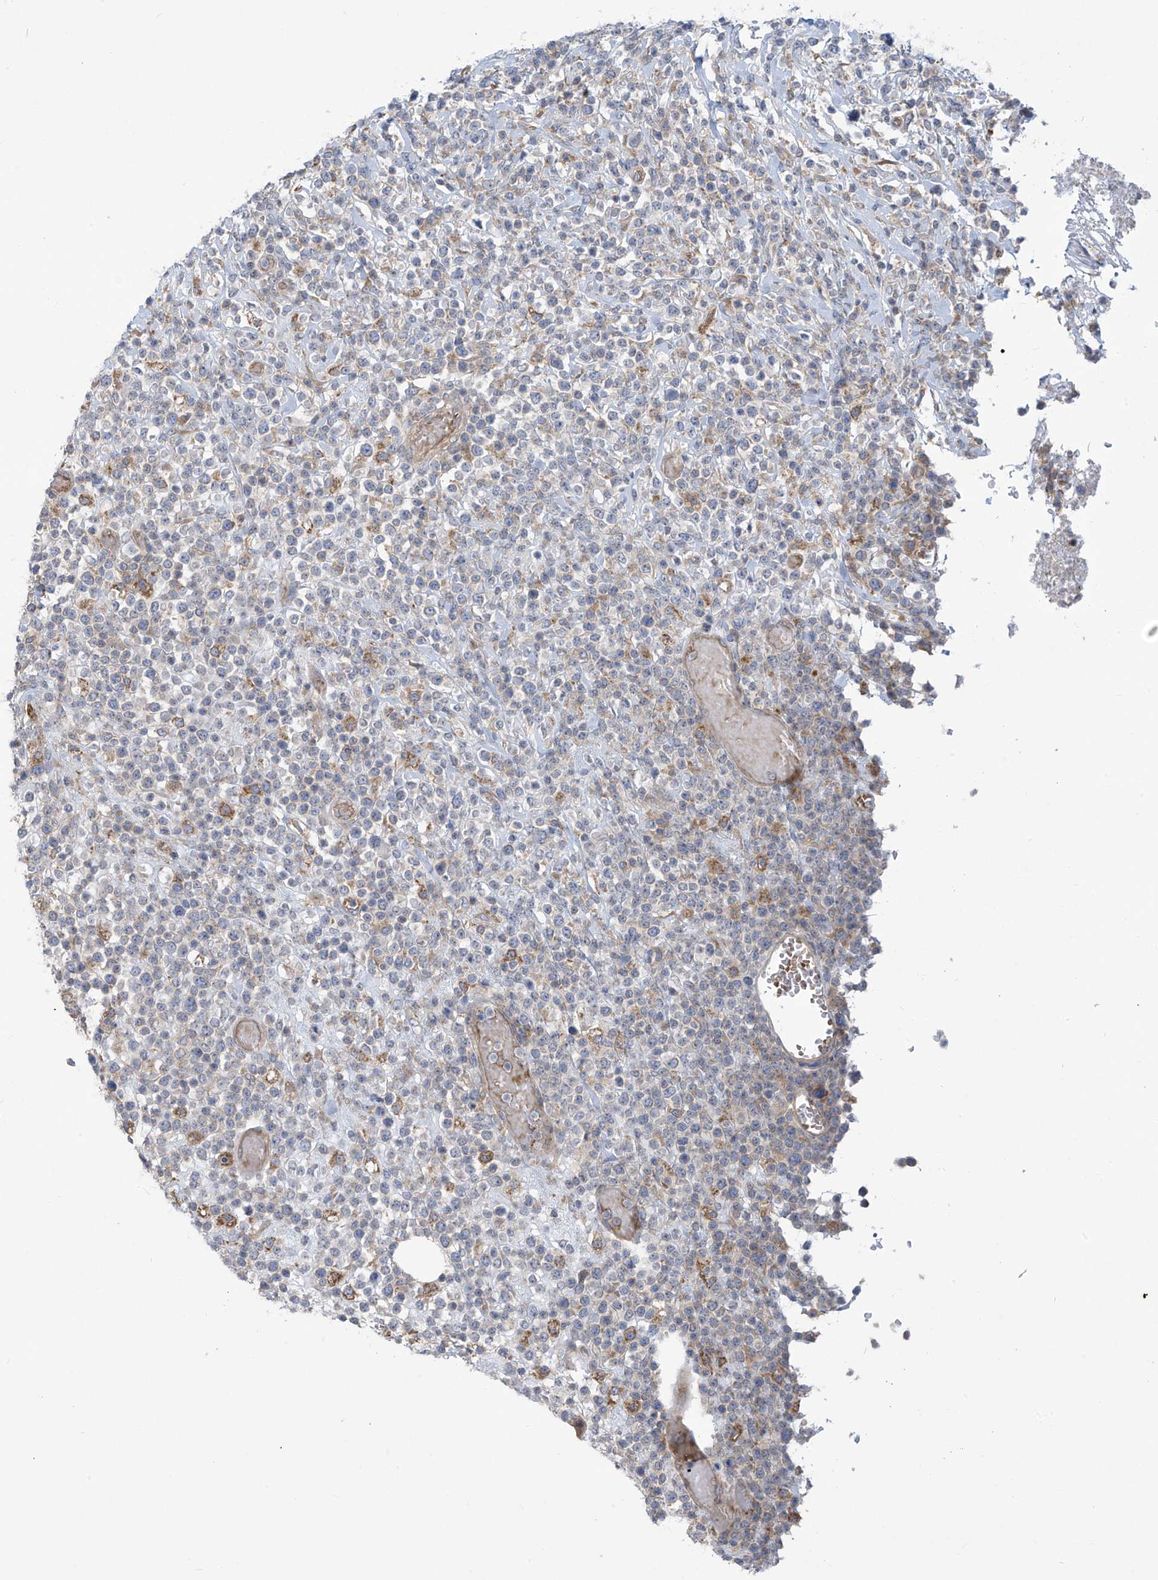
{"staining": {"intensity": "negative", "quantity": "none", "location": "none"}, "tissue": "lymphoma", "cell_type": "Tumor cells", "image_type": "cancer", "snomed": [{"axis": "morphology", "description": "Malignant lymphoma, non-Hodgkin's type, High grade"}, {"axis": "topography", "description": "Colon"}], "caption": "Immunohistochemistry (IHC) image of malignant lymphoma, non-Hodgkin's type (high-grade) stained for a protein (brown), which shows no positivity in tumor cells. Nuclei are stained in blue.", "gene": "ADAT2", "patient": {"sex": "female", "age": 53}}